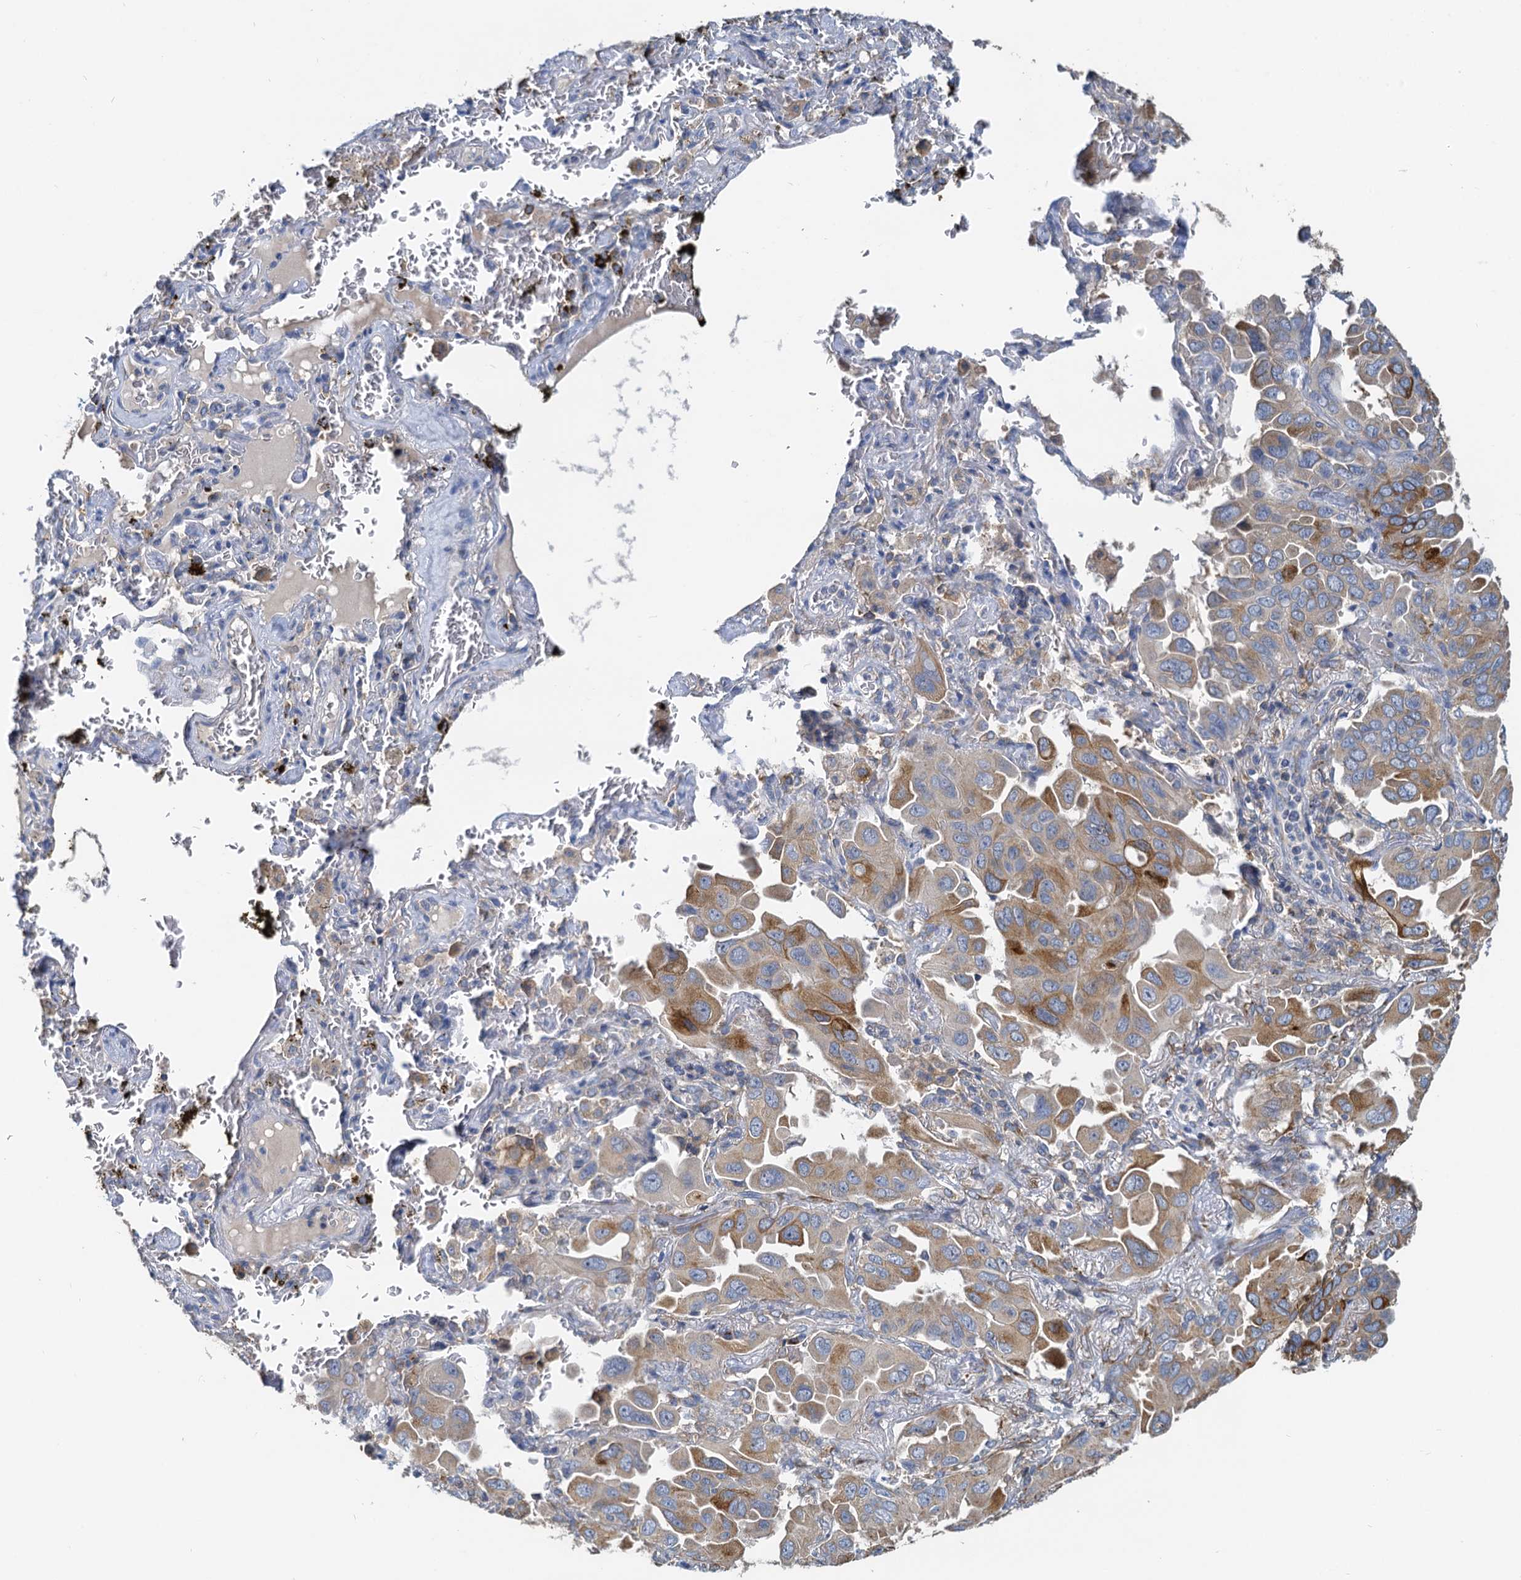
{"staining": {"intensity": "moderate", "quantity": "<25%", "location": "cytoplasmic/membranous"}, "tissue": "lung cancer", "cell_type": "Tumor cells", "image_type": "cancer", "snomed": [{"axis": "morphology", "description": "Adenocarcinoma, NOS"}, {"axis": "topography", "description": "Lung"}], "caption": "Immunohistochemical staining of human adenocarcinoma (lung) shows moderate cytoplasmic/membranous protein expression in about <25% of tumor cells.", "gene": "NKAPD1", "patient": {"sex": "male", "age": 64}}